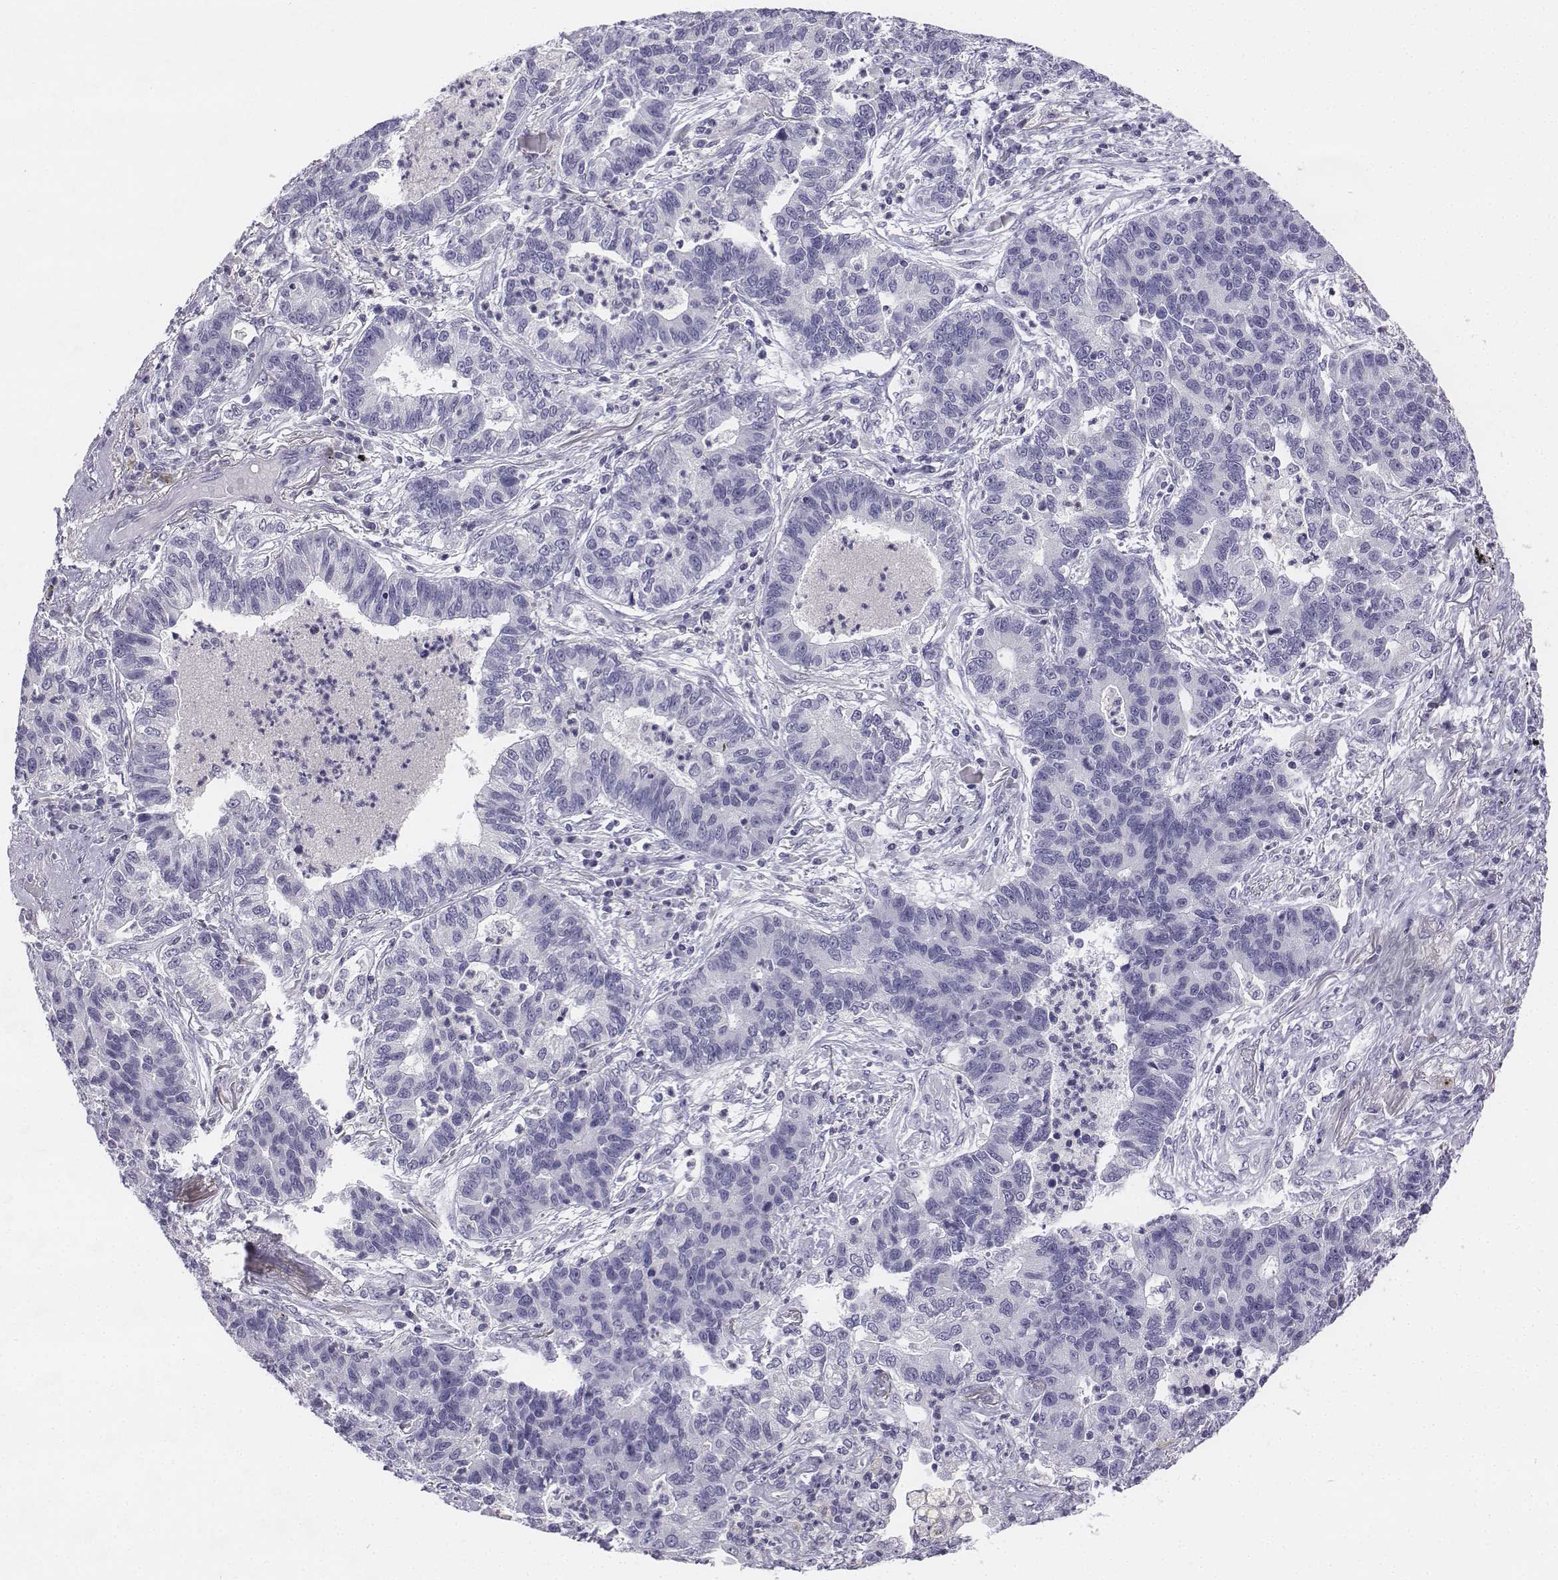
{"staining": {"intensity": "negative", "quantity": "none", "location": "none"}, "tissue": "lung cancer", "cell_type": "Tumor cells", "image_type": "cancer", "snomed": [{"axis": "morphology", "description": "Adenocarcinoma, NOS"}, {"axis": "topography", "description": "Lung"}], "caption": "High power microscopy micrograph of an immunohistochemistry image of lung cancer (adenocarcinoma), revealing no significant staining in tumor cells.", "gene": "UCN2", "patient": {"sex": "female", "age": 57}}